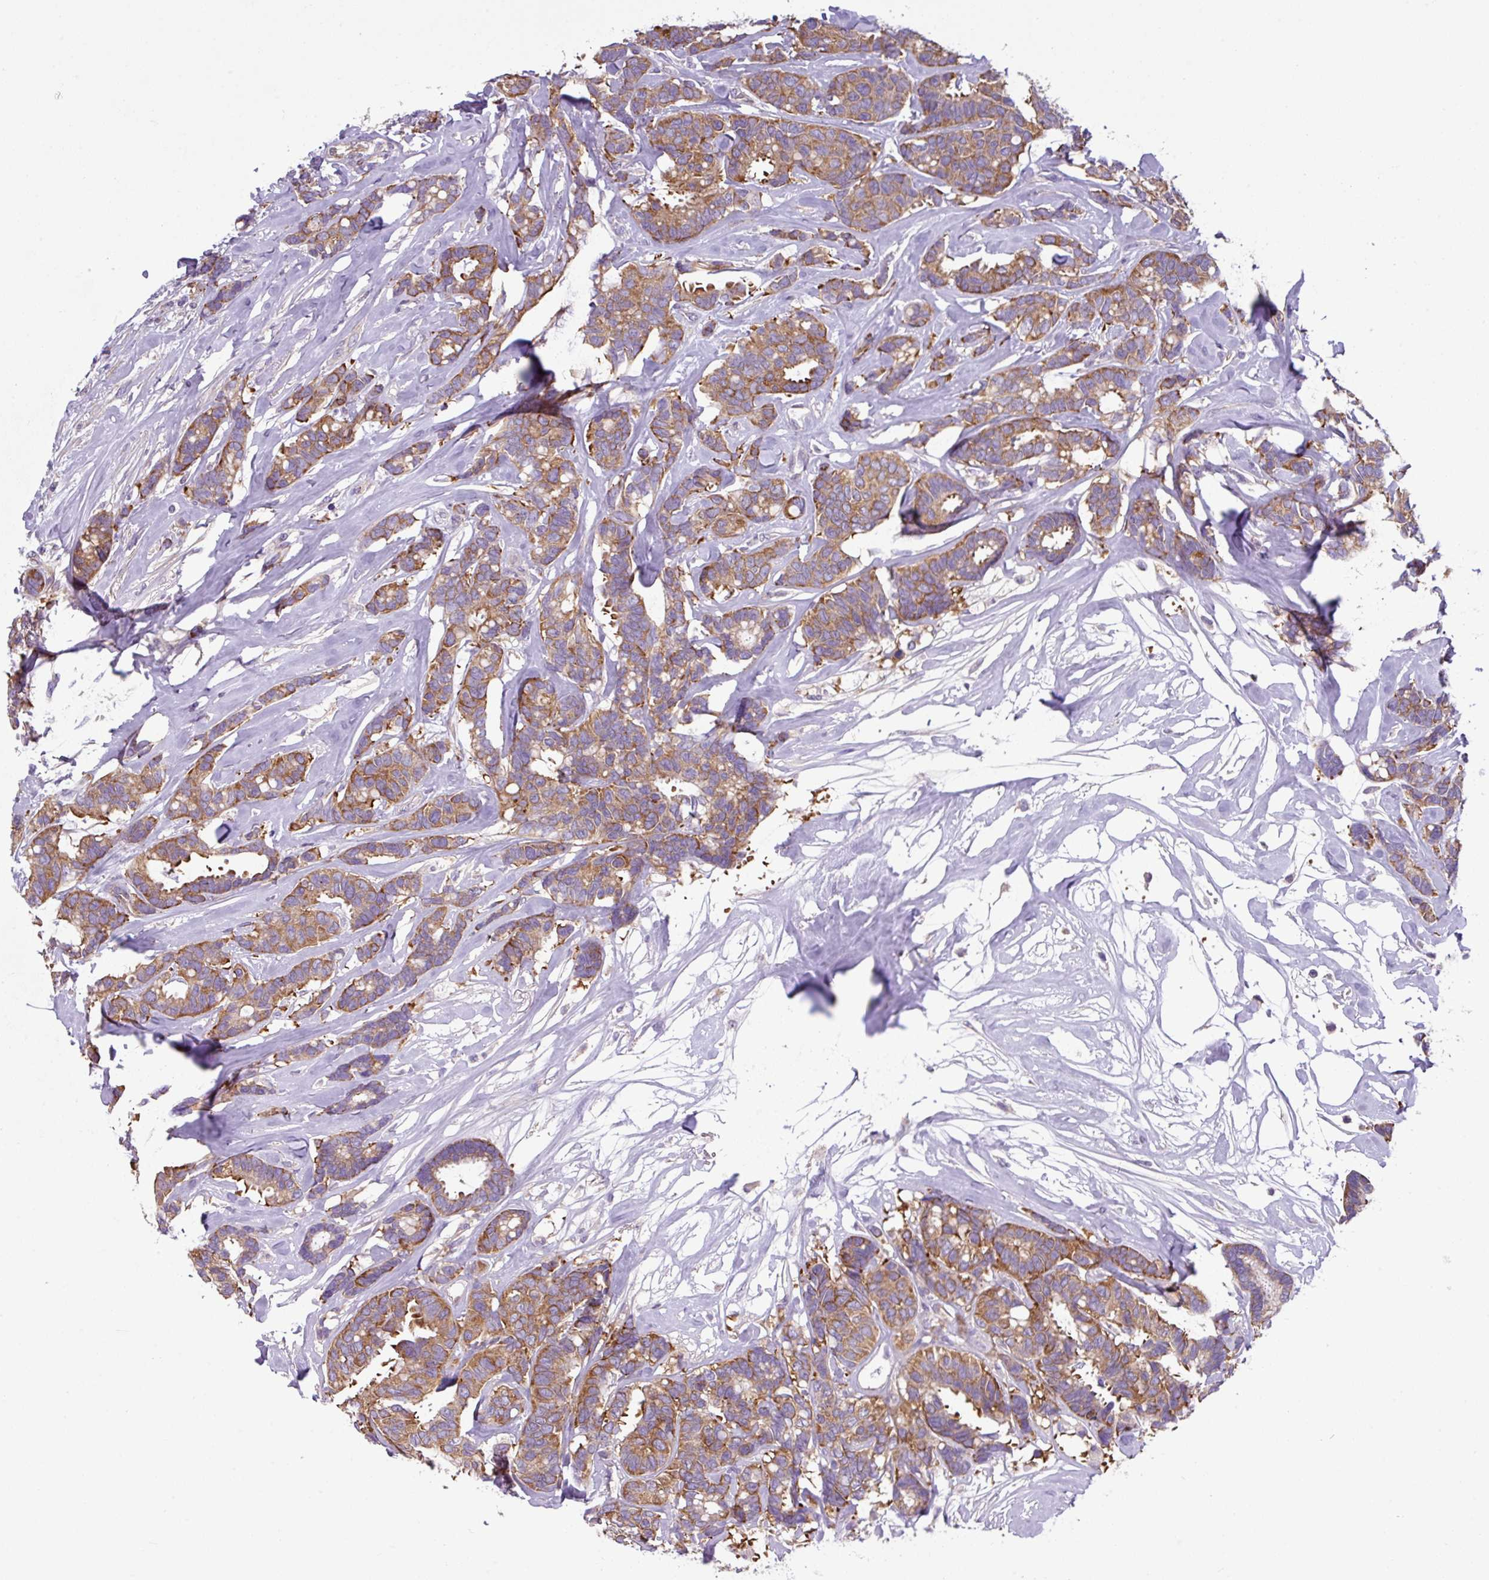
{"staining": {"intensity": "moderate", "quantity": "25%-75%", "location": "cytoplasmic/membranous"}, "tissue": "breast cancer", "cell_type": "Tumor cells", "image_type": "cancer", "snomed": [{"axis": "morphology", "description": "Duct carcinoma"}, {"axis": "topography", "description": "Breast"}], "caption": "This image displays immunohistochemistry (IHC) staining of breast cancer (invasive ductal carcinoma), with medium moderate cytoplasmic/membranous expression in about 25%-75% of tumor cells.", "gene": "SLC23A2", "patient": {"sex": "female", "age": 87}}